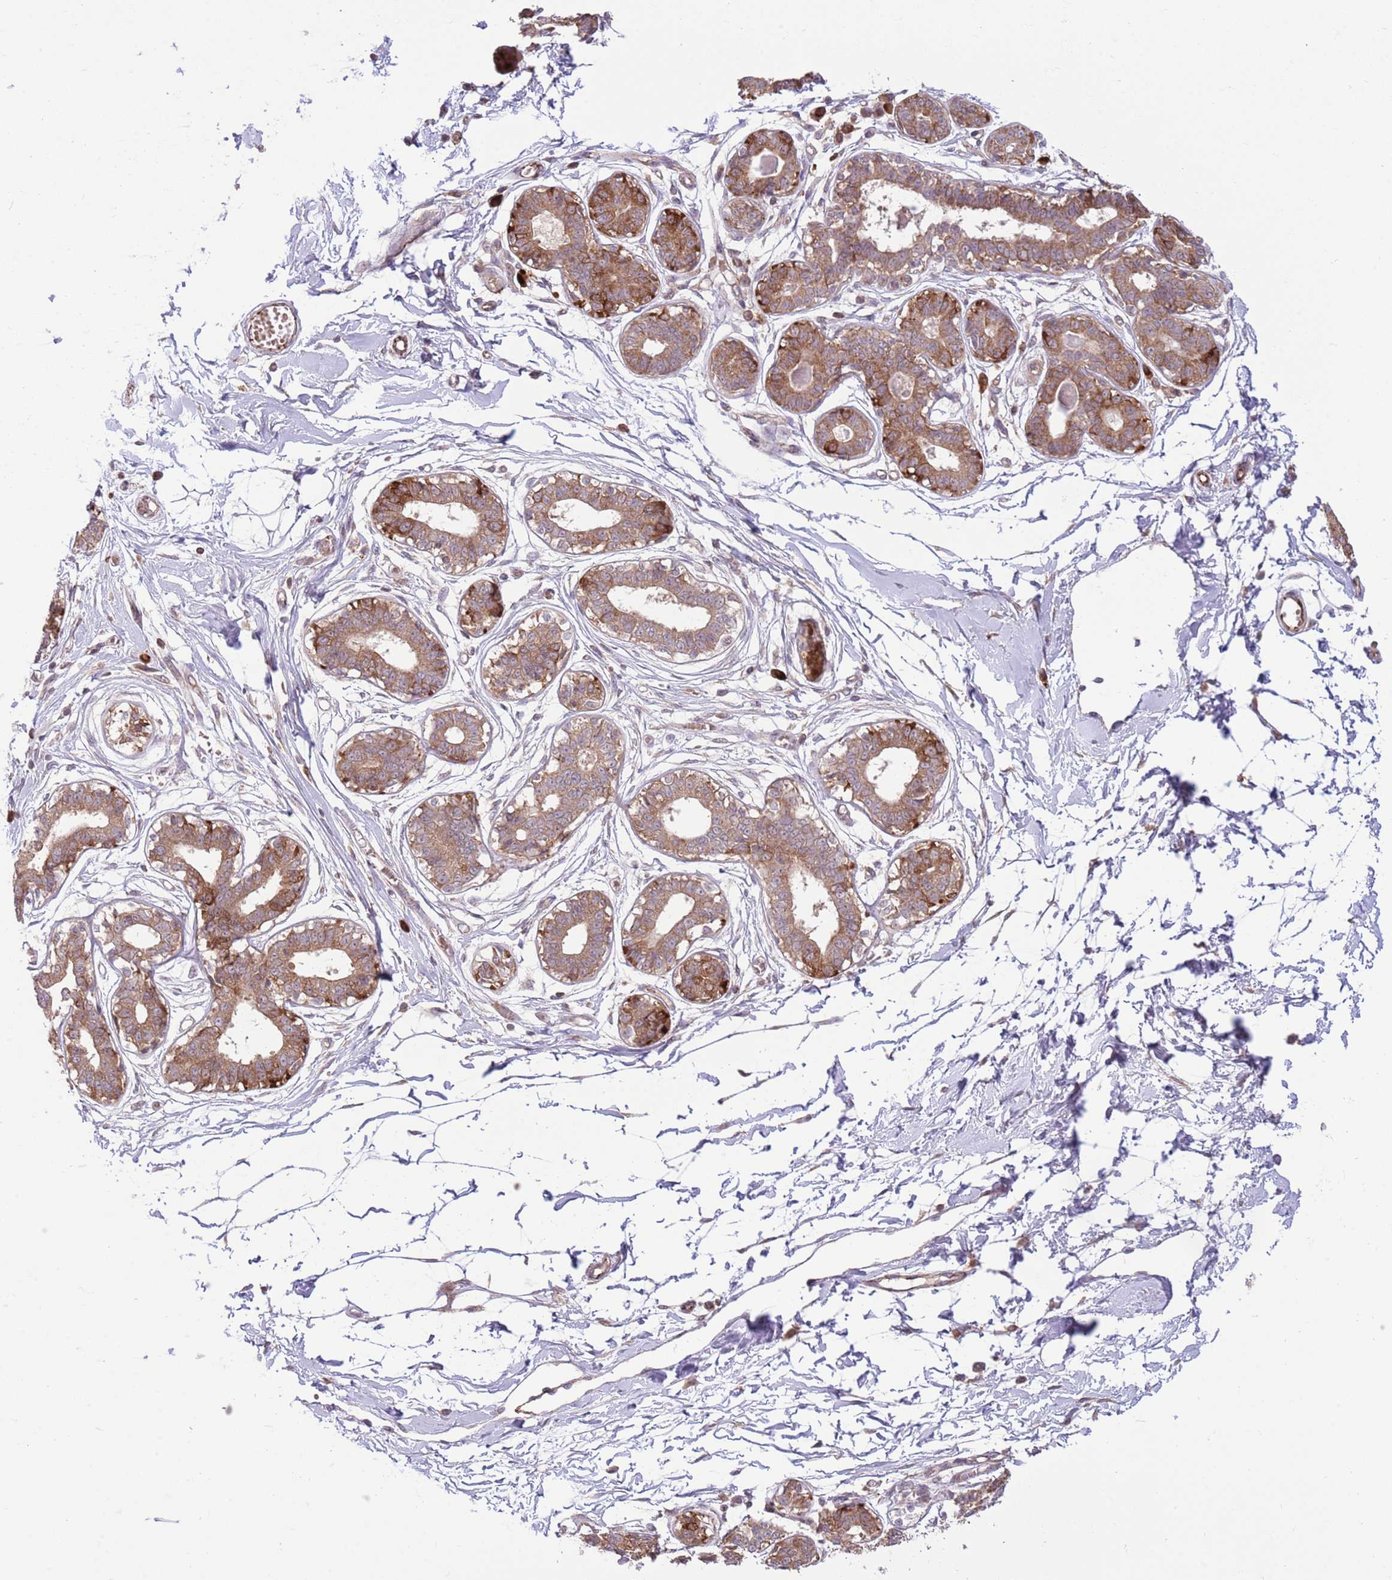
{"staining": {"intensity": "weak", "quantity": "<25%", "location": "cytoplasmic/membranous"}, "tissue": "breast", "cell_type": "Adipocytes", "image_type": "normal", "snomed": [{"axis": "morphology", "description": "Normal tissue, NOS"}, {"axis": "topography", "description": "Breast"}], "caption": "Benign breast was stained to show a protein in brown. There is no significant expression in adipocytes.", "gene": "DPP10", "patient": {"sex": "female", "age": 45}}